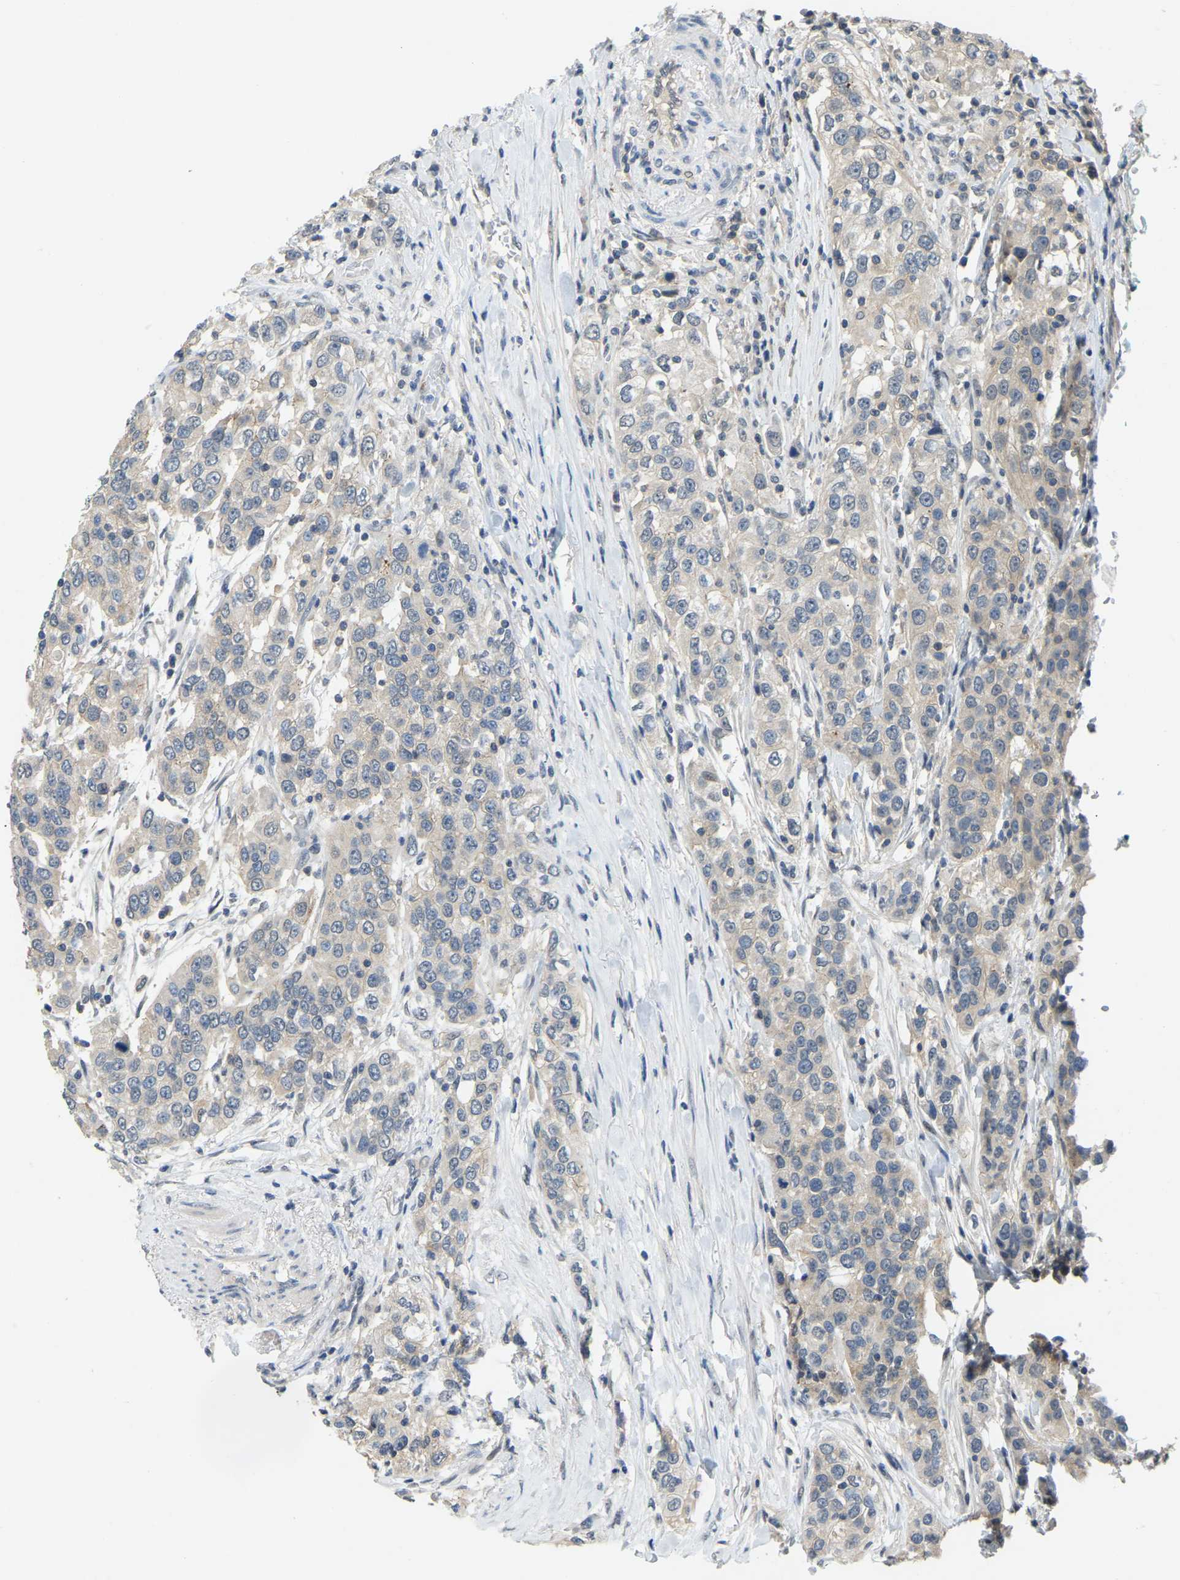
{"staining": {"intensity": "weak", "quantity": "<25%", "location": "cytoplasmic/membranous"}, "tissue": "urothelial cancer", "cell_type": "Tumor cells", "image_type": "cancer", "snomed": [{"axis": "morphology", "description": "Urothelial carcinoma, High grade"}, {"axis": "topography", "description": "Urinary bladder"}], "caption": "Tumor cells show no significant protein positivity in high-grade urothelial carcinoma.", "gene": "AHNAK", "patient": {"sex": "female", "age": 80}}